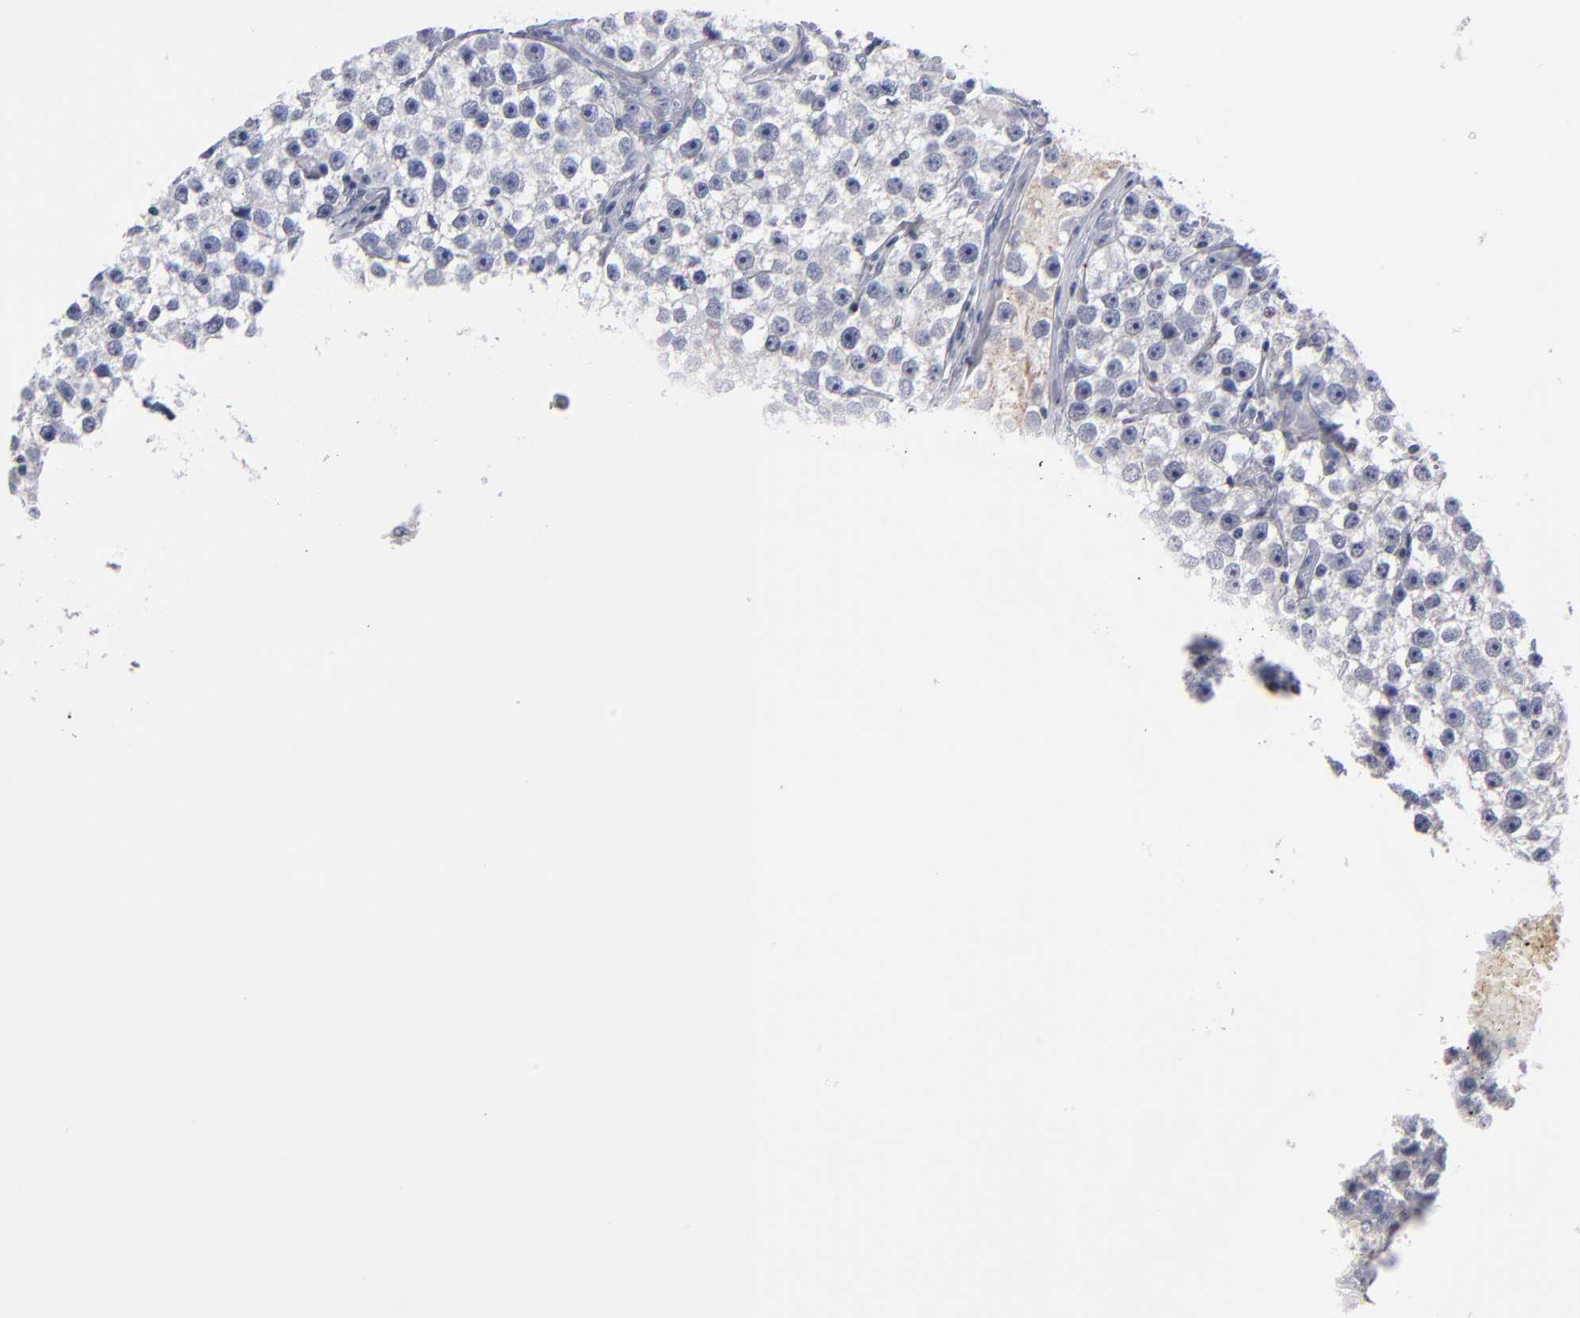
{"staining": {"intensity": "negative", "quantity": "none", "location": "none"}, "tissue": "testis cancer", "cell_type": "Tumor cells", "image_type": "cancer", "snomed": [{"axis": "morphology", "description": "Seminoma, NOS"}, {"axis": "topography", "description": "Testis"}], "caption": "IHC histopathology image of human testis cancer stained for a protein (brown), which exhibits no staining in tumor cells. (Immunohistochemistry (ihc), brightfield microscopy, high magnification).", "gene": "ODF2", "patient": {"sex": "male", "age": 32}}